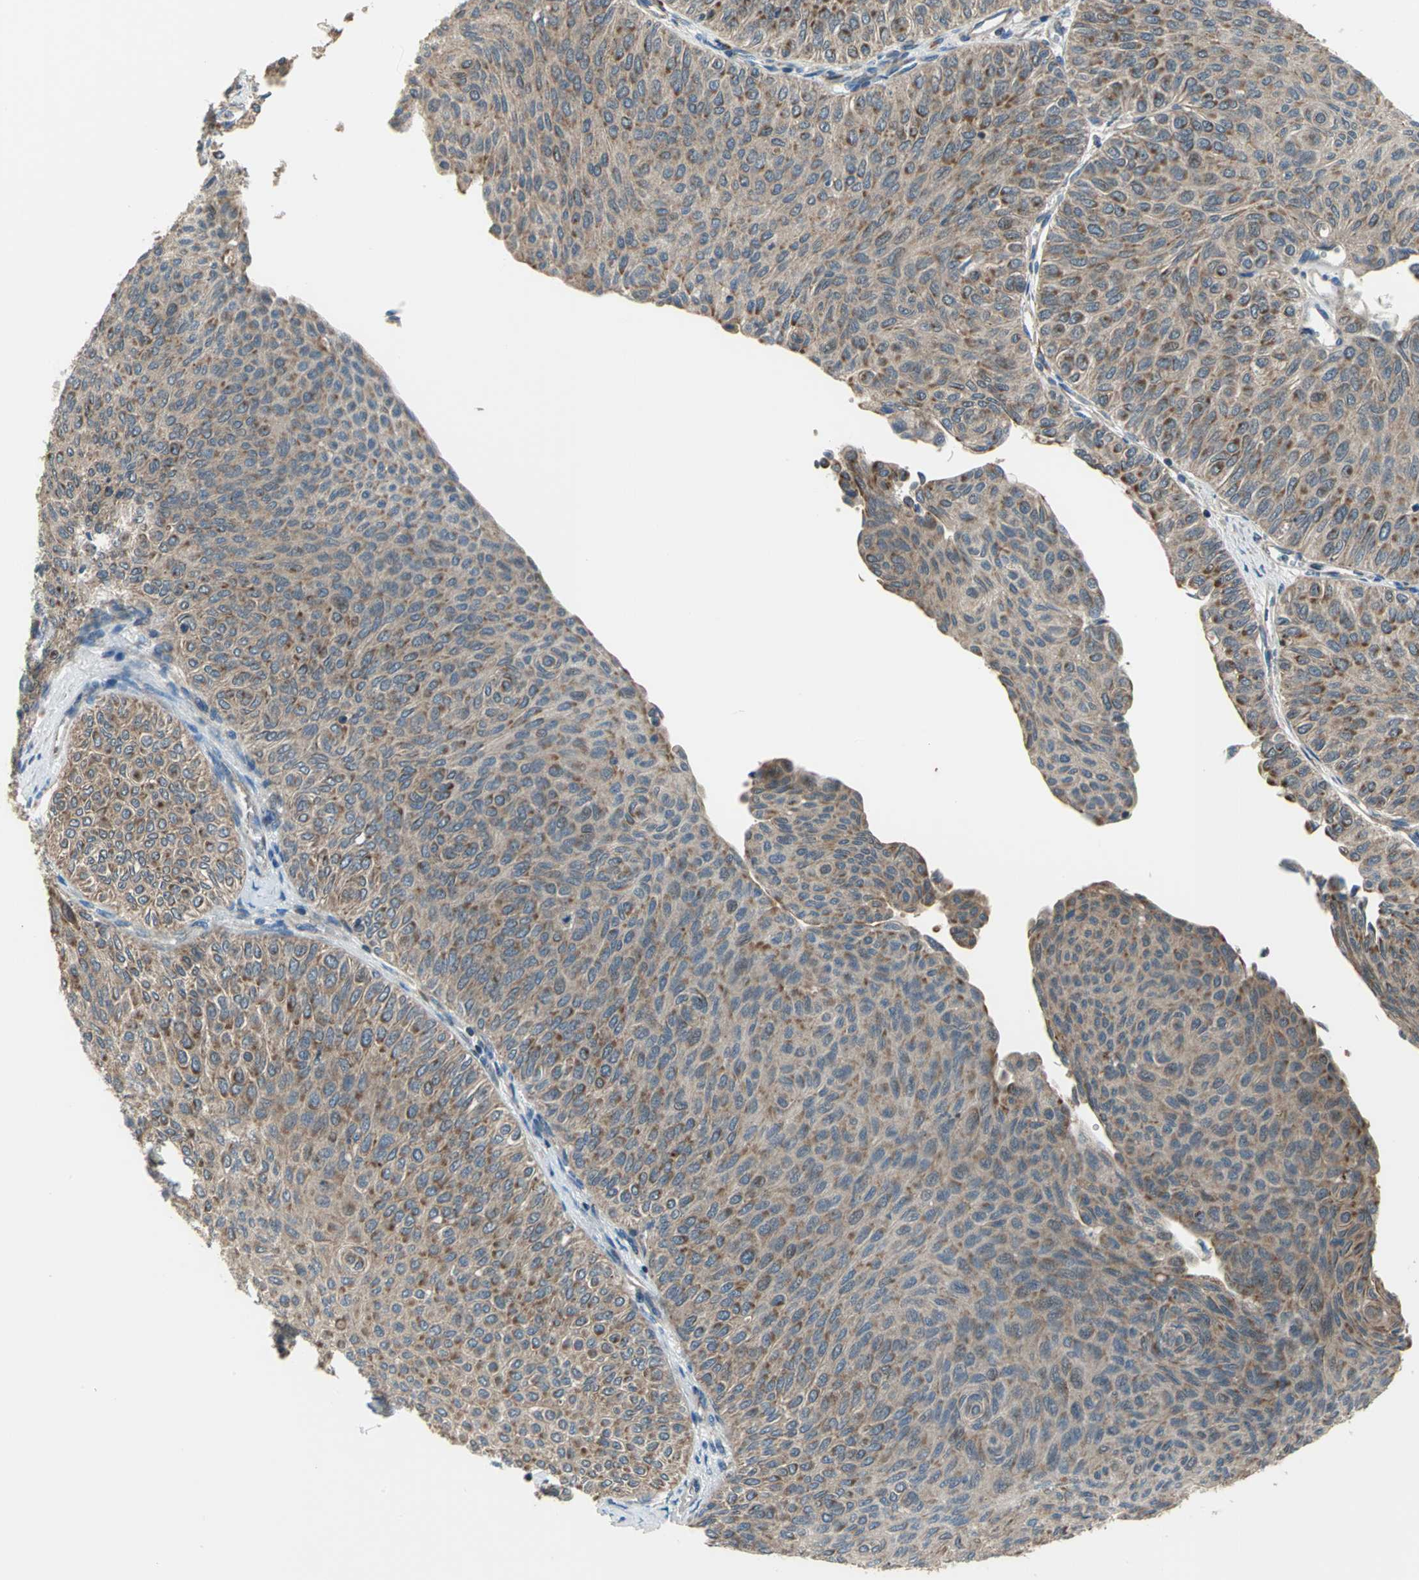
{"staining": {"intensity": "moderate", "quantity": ">75%", "location": "cytoplasmic/membranous"}, "tissue": "urothelial cancer", "cell_type": "Tumor cells", "image_type": "cancer", "snomed": [{"axis": "morphology", "description": "Urothelial carcinoma, Low grade"}, {"axis": "topography", "description": "Urinary bladder"}], "caption": "Immunohistochemistry (IHC) of urothelial cancer displays medium levels of moderate cytoplasmic/membranous expression in about >75% of tumor cells.", "gene": "TRAK1", "patient": {"sex": "male", "age": 78}}